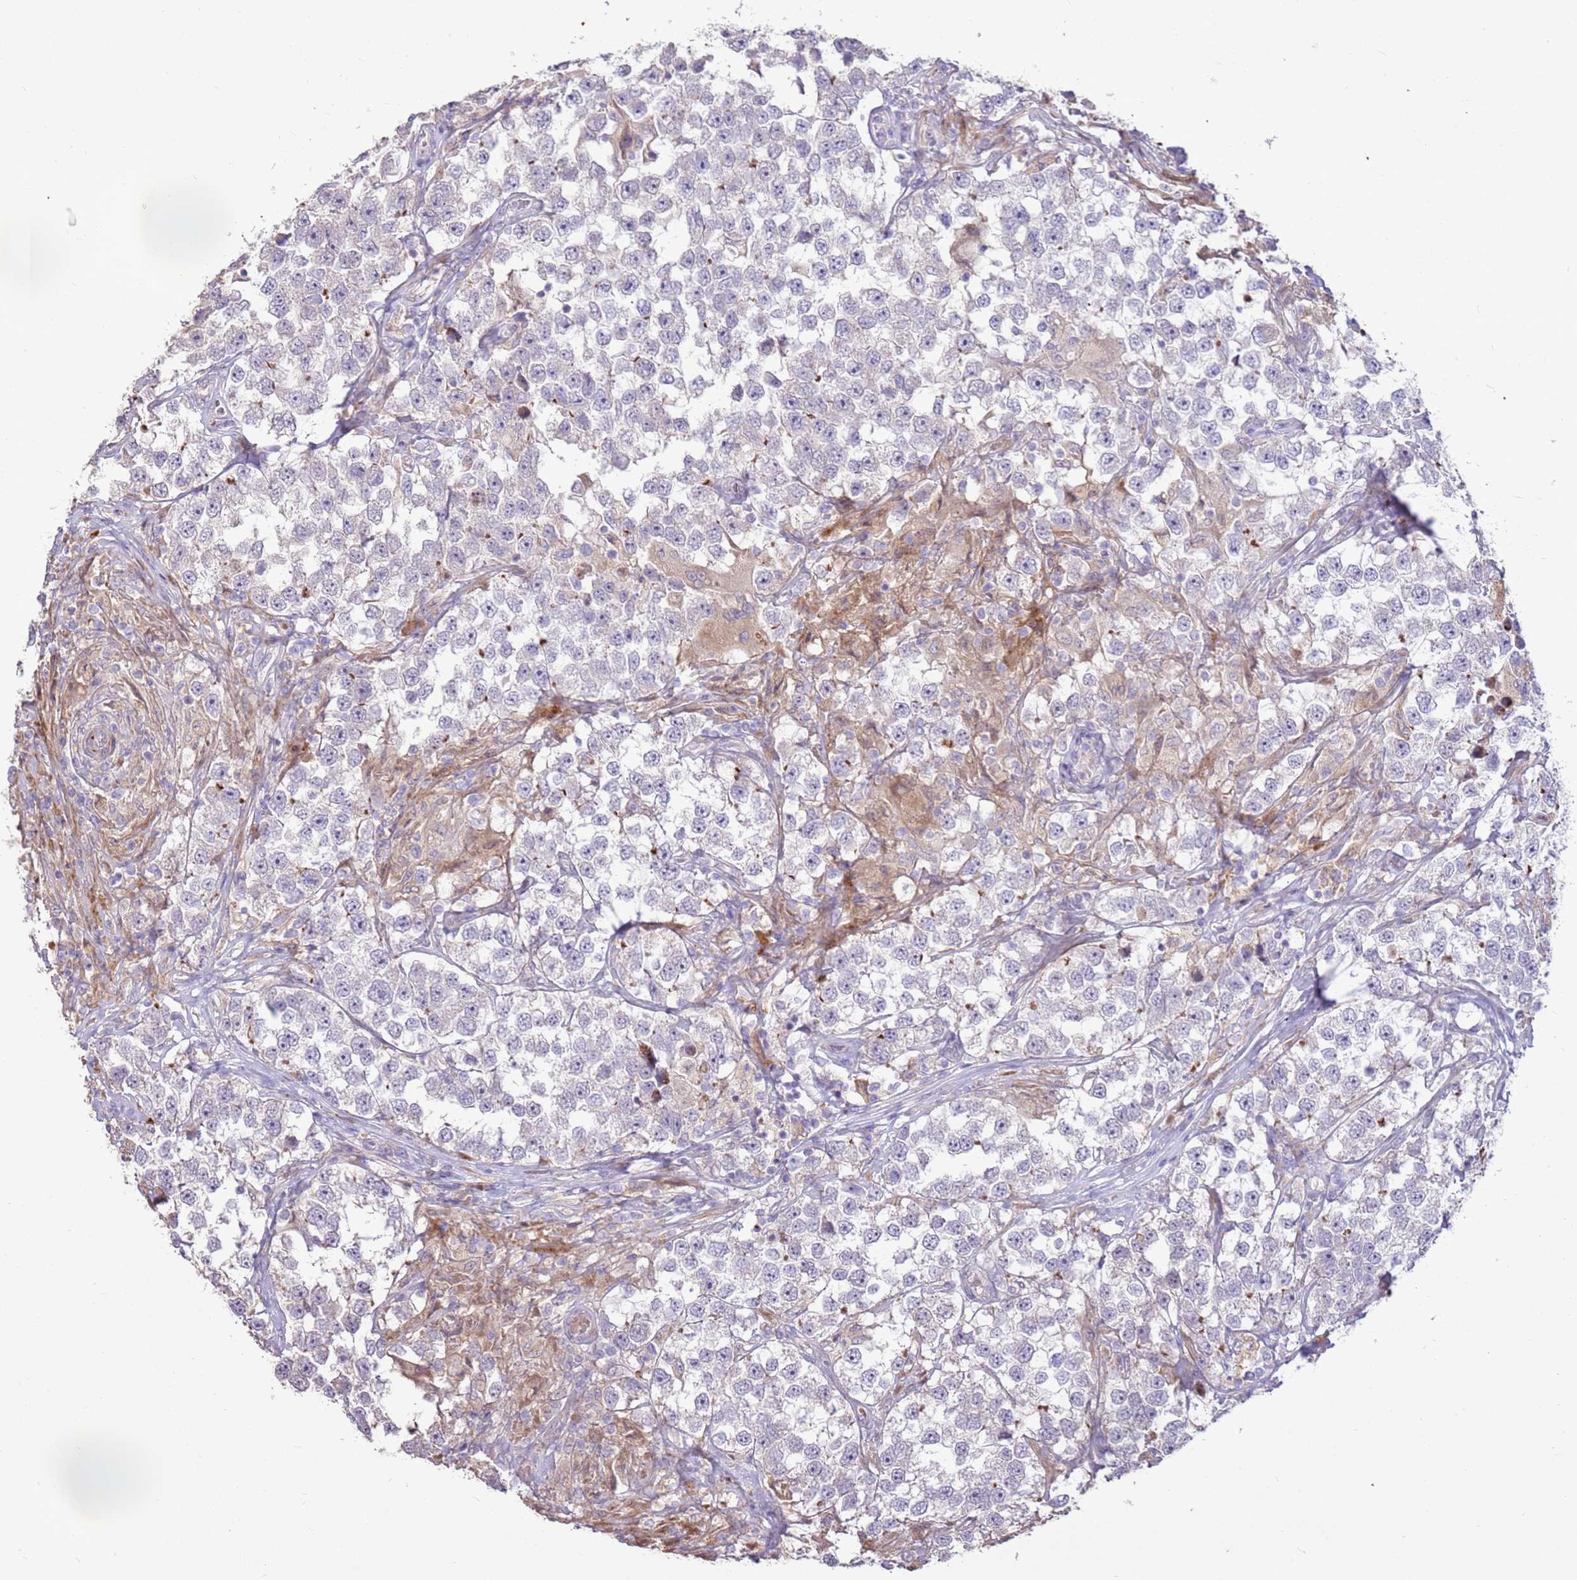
{"staining": {"intensity": "negative", "quantity": "none", "location": "none"}, "tissue": "testis cancer", "cell_type": "Tumor cells", "image_type": "cancer", "snomed": [{"axis": "morphology", "description": "Seminoma, NOS"}, {"axis": "topography", "description": "Testis"}], "caption": "Tumor cells are negative for brown protein staining in testis cancer.", "gene": "LGI4", "patient": {"sex": "male", "age": 46}}